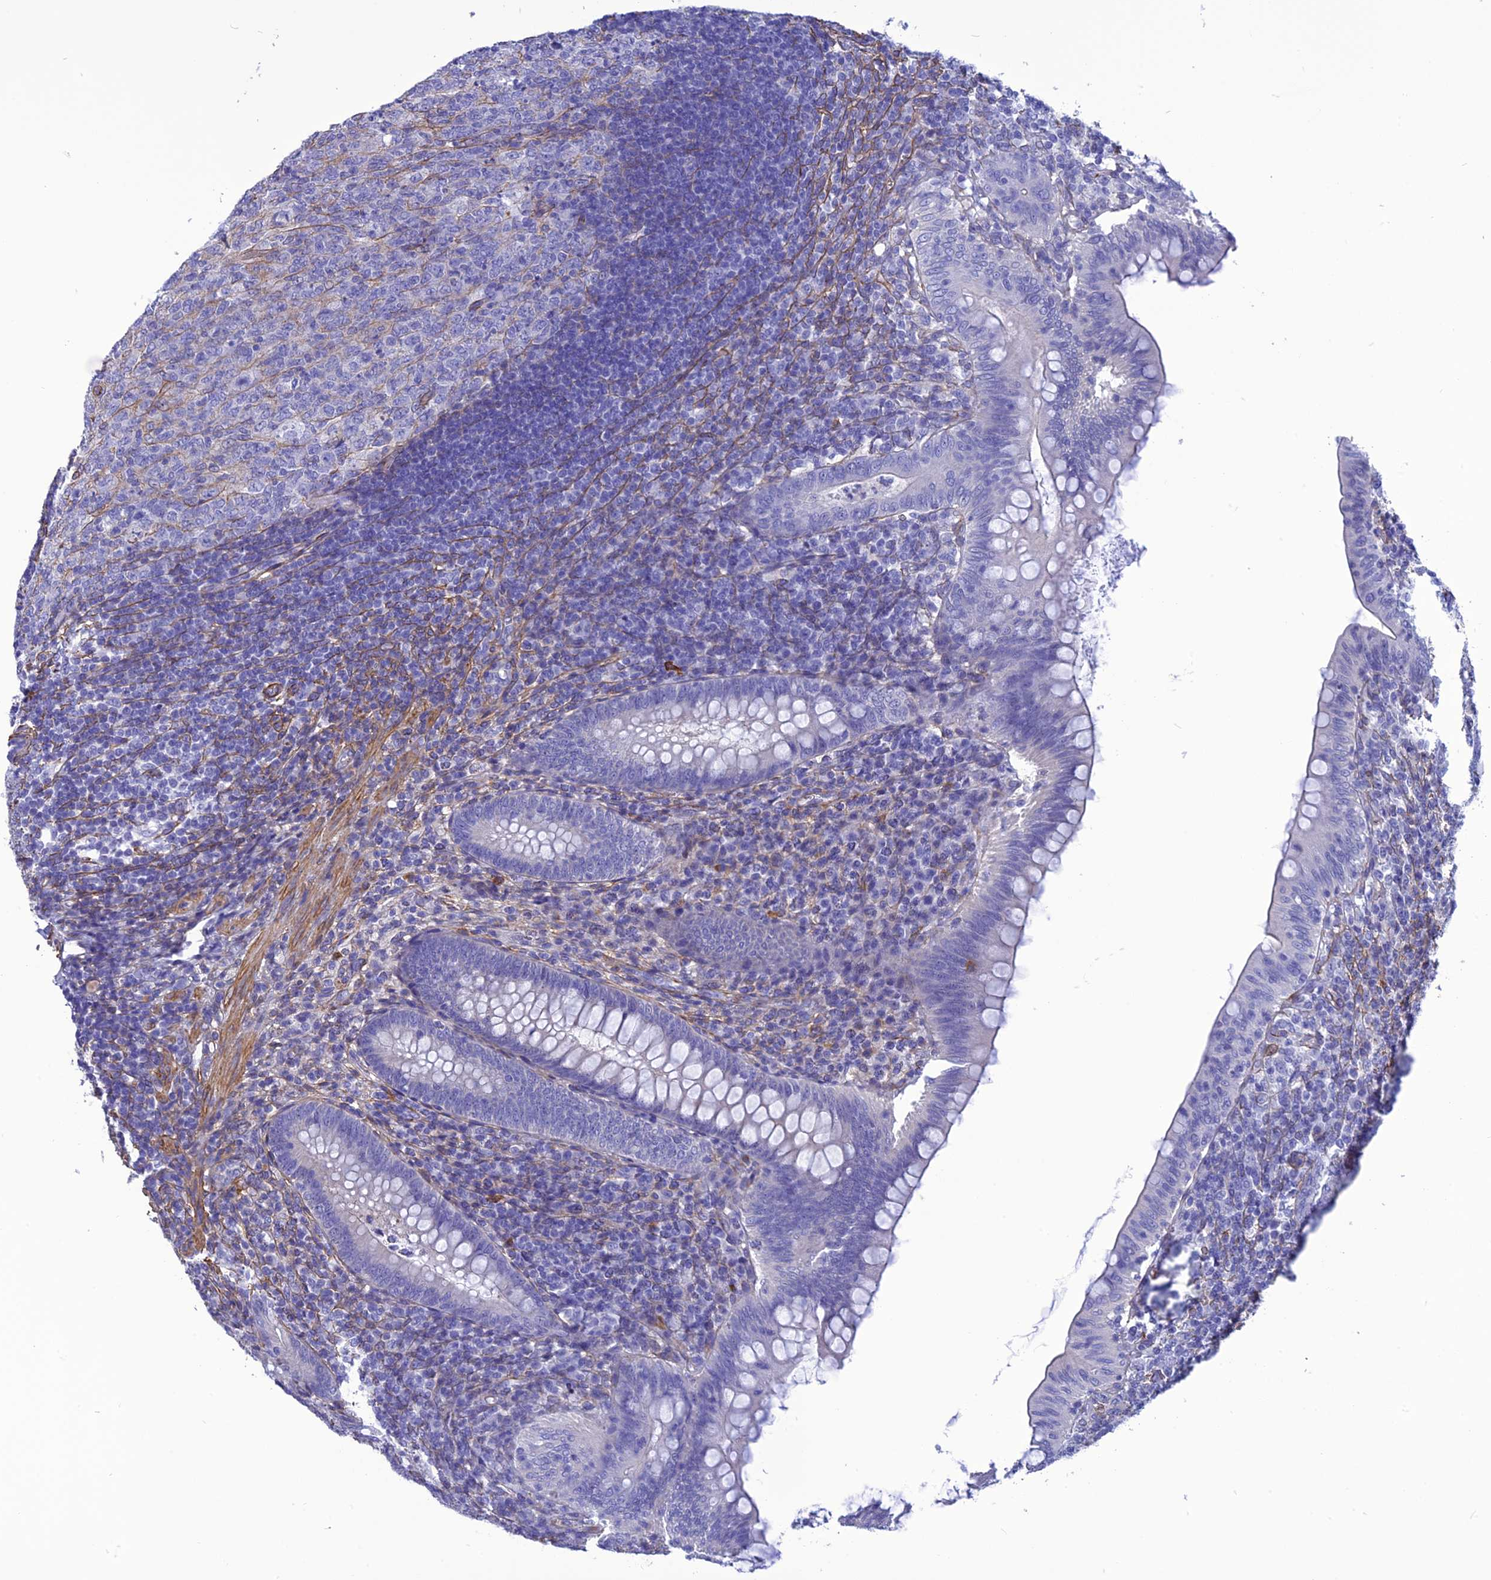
{"staining": {"intensity": "negative", "quantity": "none", "location": "none"}, "tissue": "appendix", "cell_type": "Glandular cells", "image_type": "normal", "snomed": [{"axis": "morphology", "description": "Normal tissue, NOS"}, {"axis": "topography", "description": "Appendix"}], "caption": "Unremarkable appendix was stained to show a protein in brown. There is no significant expression in glandular cells.", "gene": "NKD1", "patient": {"sex": "male", "age": 14}}